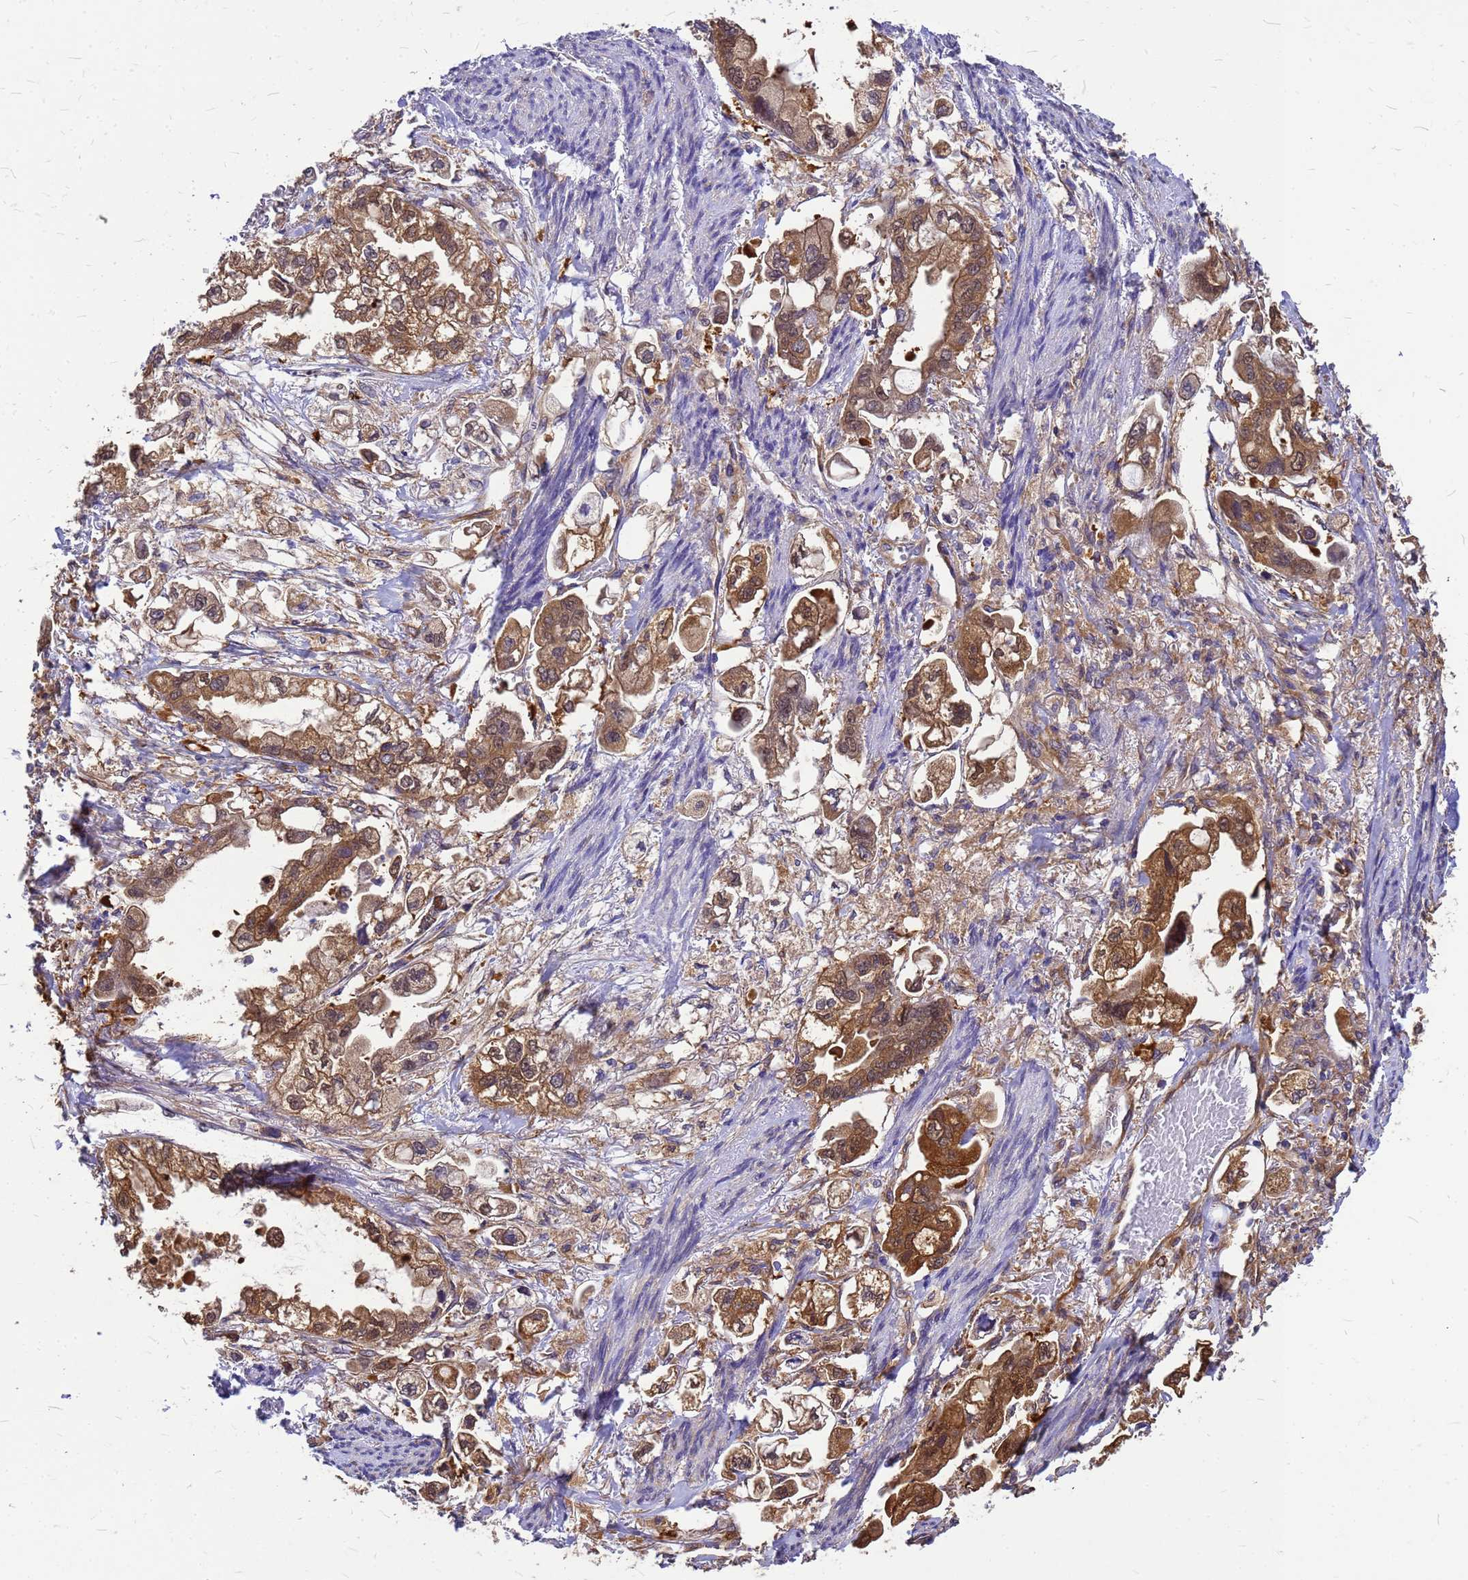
{"staining": {"intensity": "moderate", "quantity": ">75%", "location": "cytoplasmic/membranous"}, "tissue": "stomach cancer", "cell_type": "Tumor cells", "image_type": "cancer", "snomed": [{"axis": "morphology", "description": "Adenocarcinoma, NOS"}, {"axis": "topography", "description": "Stomach"}], "caption": "High-magnification brightfield microscopy of stomach cancer stained with DAB (3,3'-diaminobenzidine) (brown) and counterstained with hematoxylin (blue). tumor cells exhibit moderate cytoplasmic/membranous positivity is identified in about>75% of cells.", "gene": "GID4", "patient": {"sex": "male", "age": 62}}